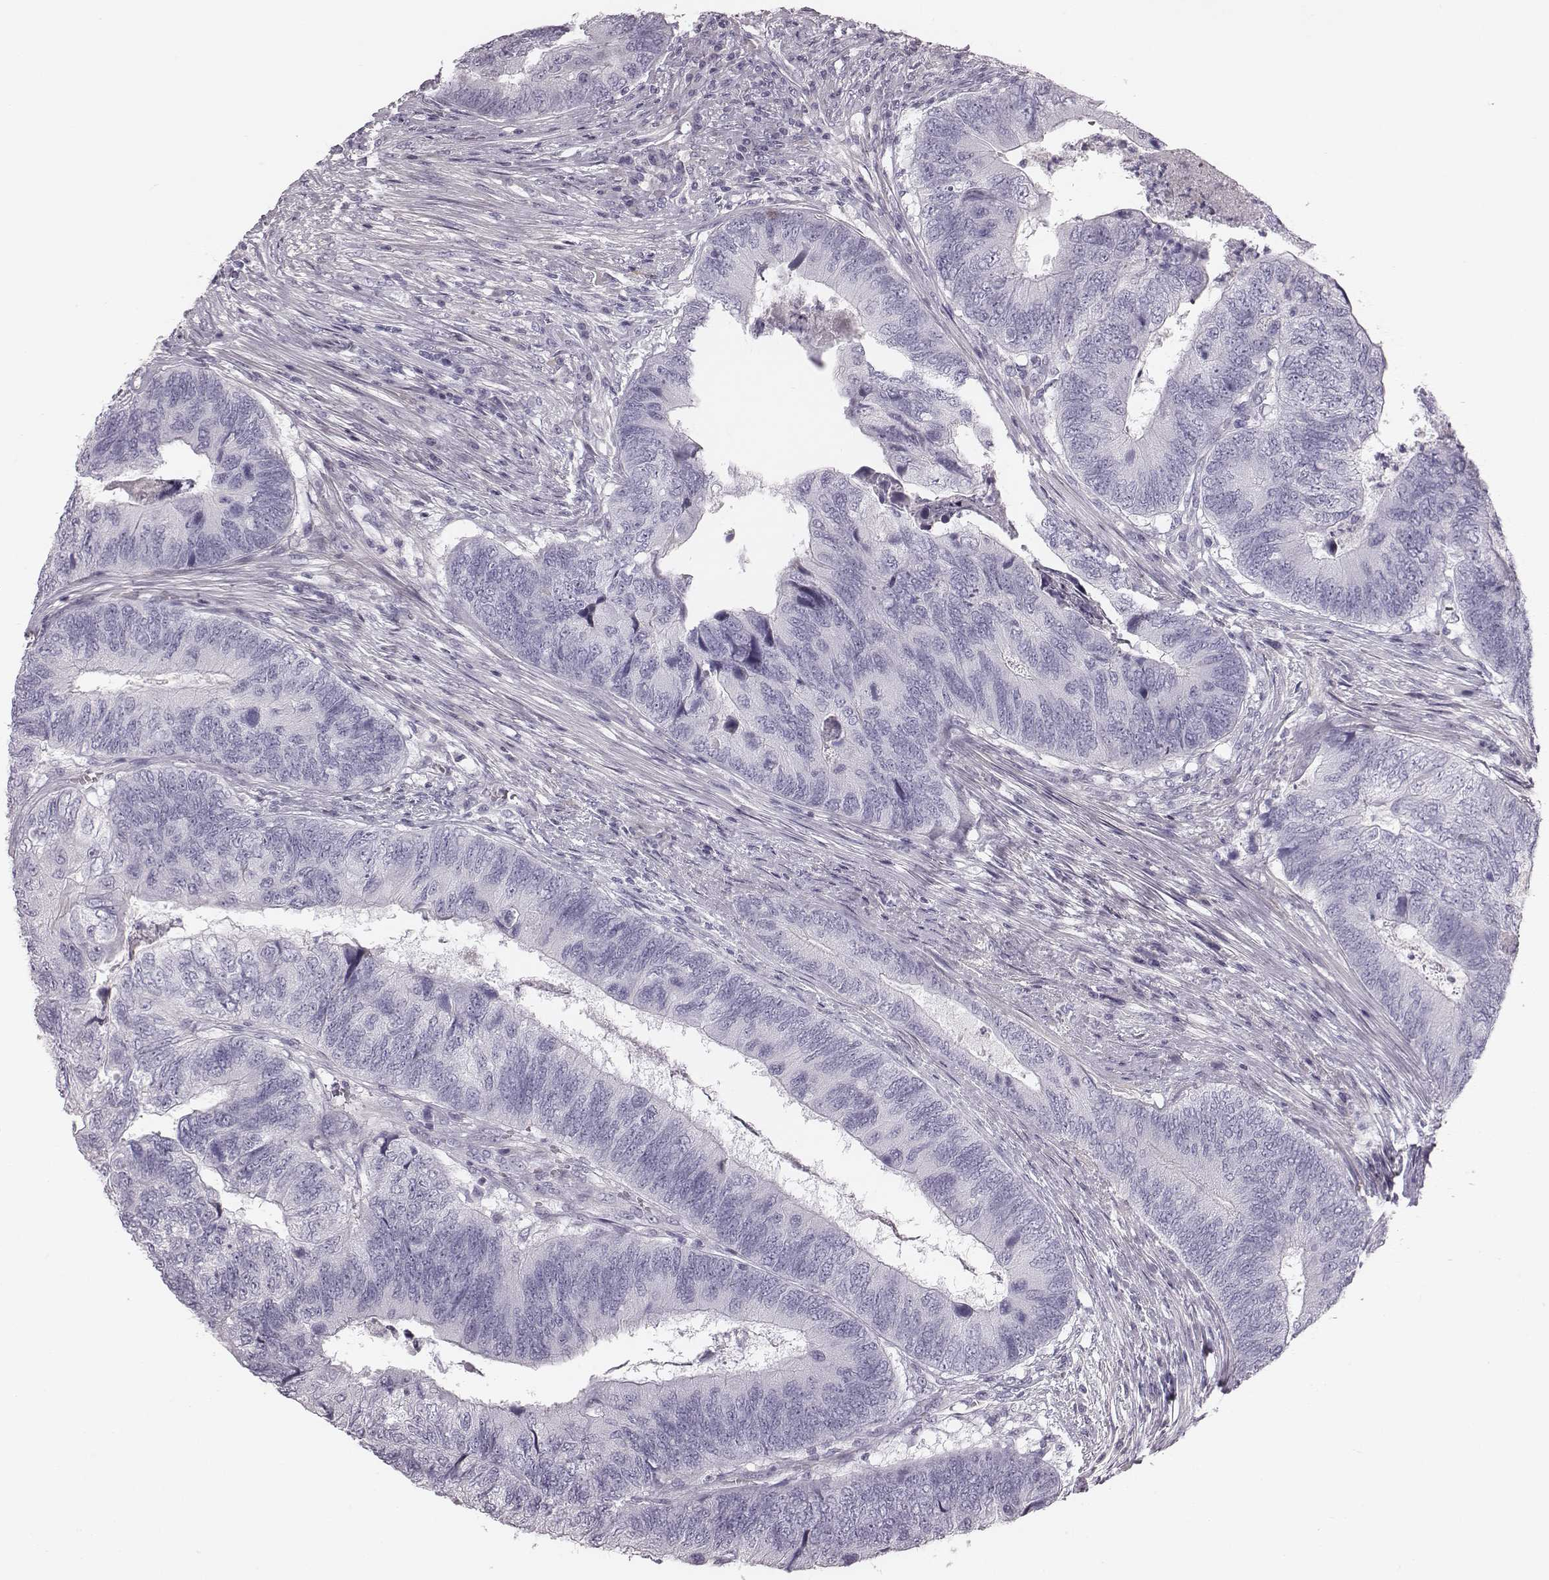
{"staining": {"intensity": "negative", "quantity": "none", "location": "none"}, "tissue": "colorectal cancer", "cell_type": "Tumor cells", "image_type": "cancer", "snomed": [{"axis": "morphology", "description": "Adenocarcinoma, NOS"}, {"axis": "topography", "description": "Colon"}], "caption": "Immunohistochemistry (IHC) image of human colorectal cancer stained for a protein (brown), which shows no staining in tumor cells.", "gene": "CRISP1", "patient": {"sex": "female", "age": 67}}